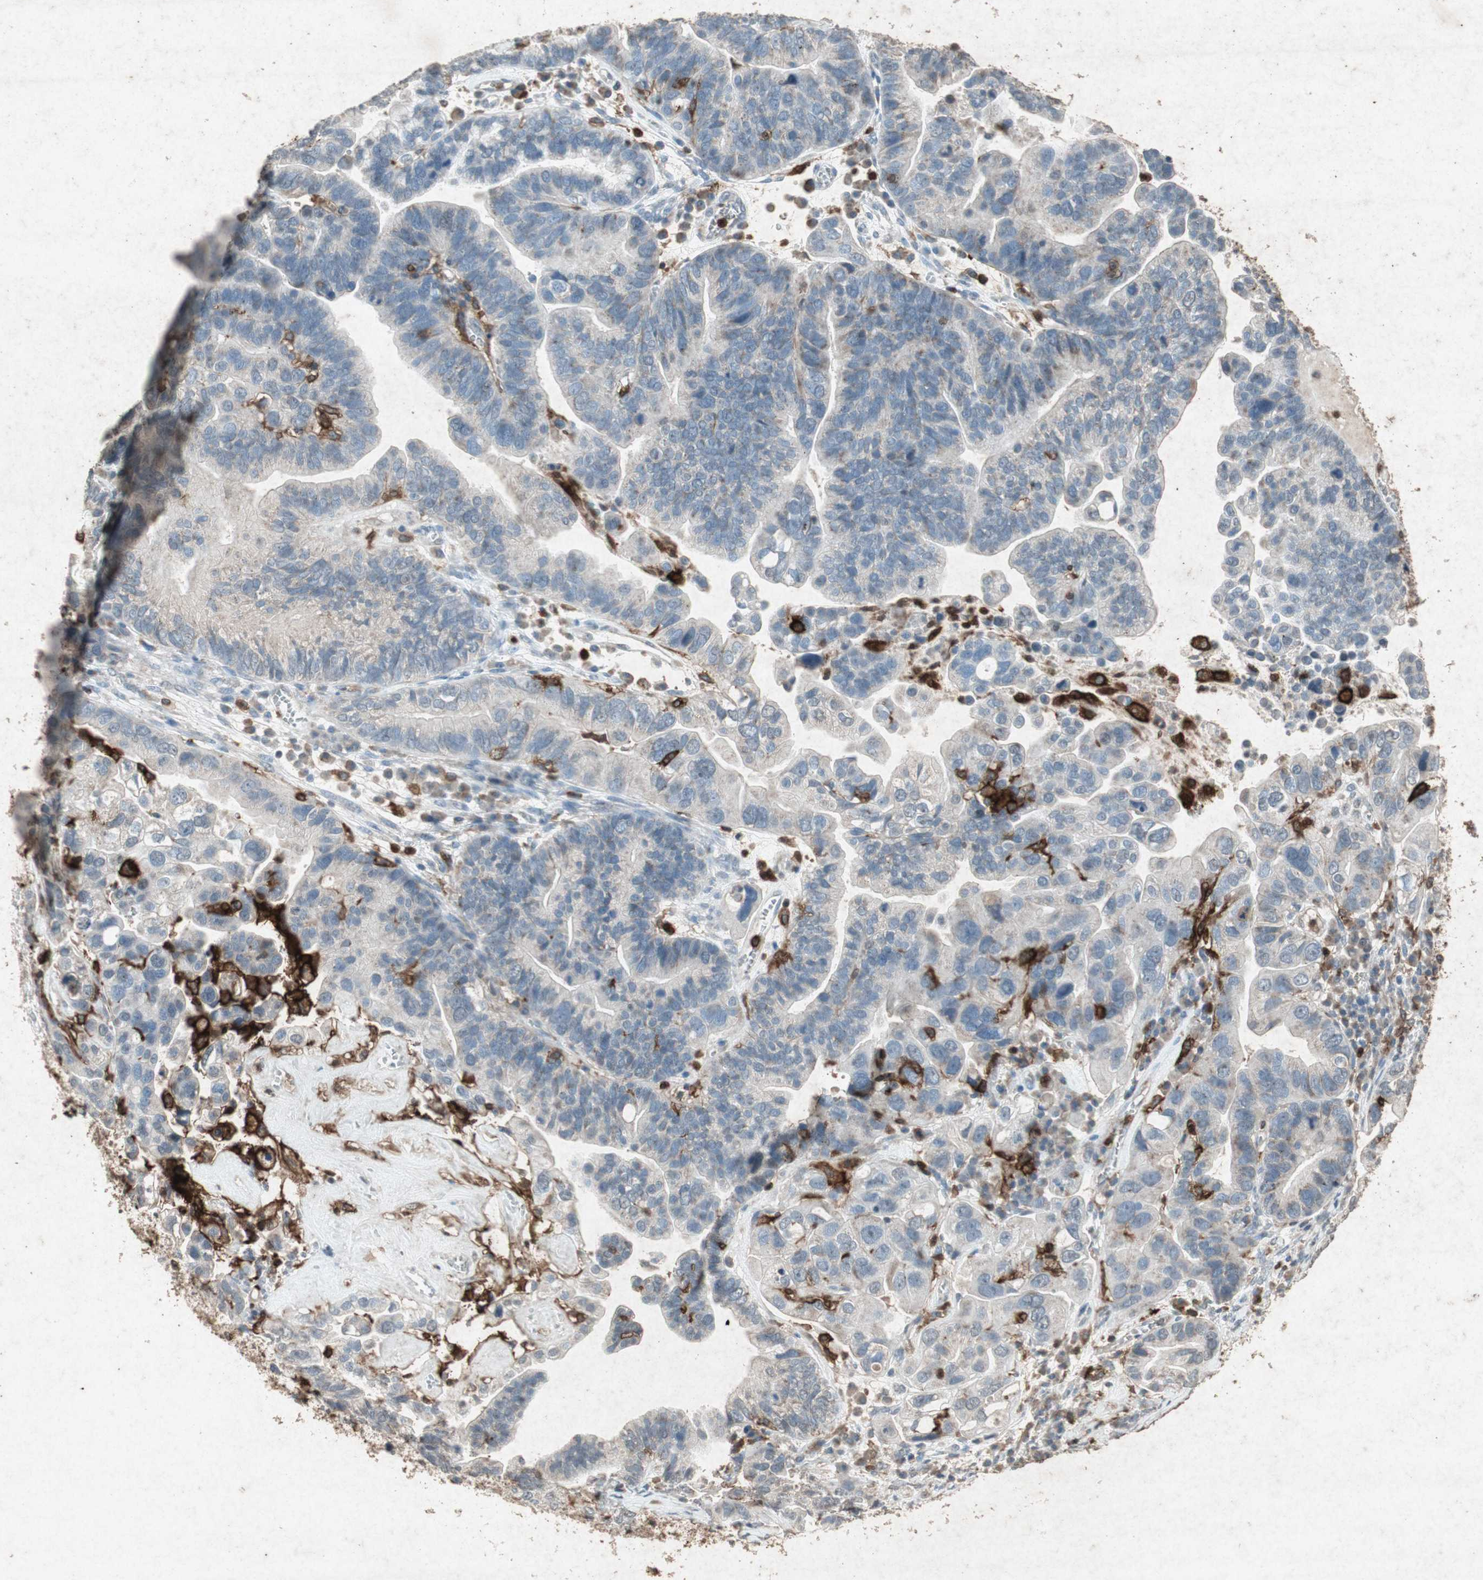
{"staining": {"intensity": "negative", "quantity": "none", "location": "none"}, "tissue": "ovarian cancer", "cell_type": "Tumor cells", "image_type": "cancer", "snomed": [{"axis": "morphology", "description": "Cystadenocarcinoma, serous, NOS"}, {"axis": "topography", "description": "Ovary"}], "caption": "Ovarian serous cystadenocarcinoma was stained to show a protein in brown. There is no significant expression in tumor cells.", "gene": "TYROBP", "patient": {"sex": "female", "age": 56}}